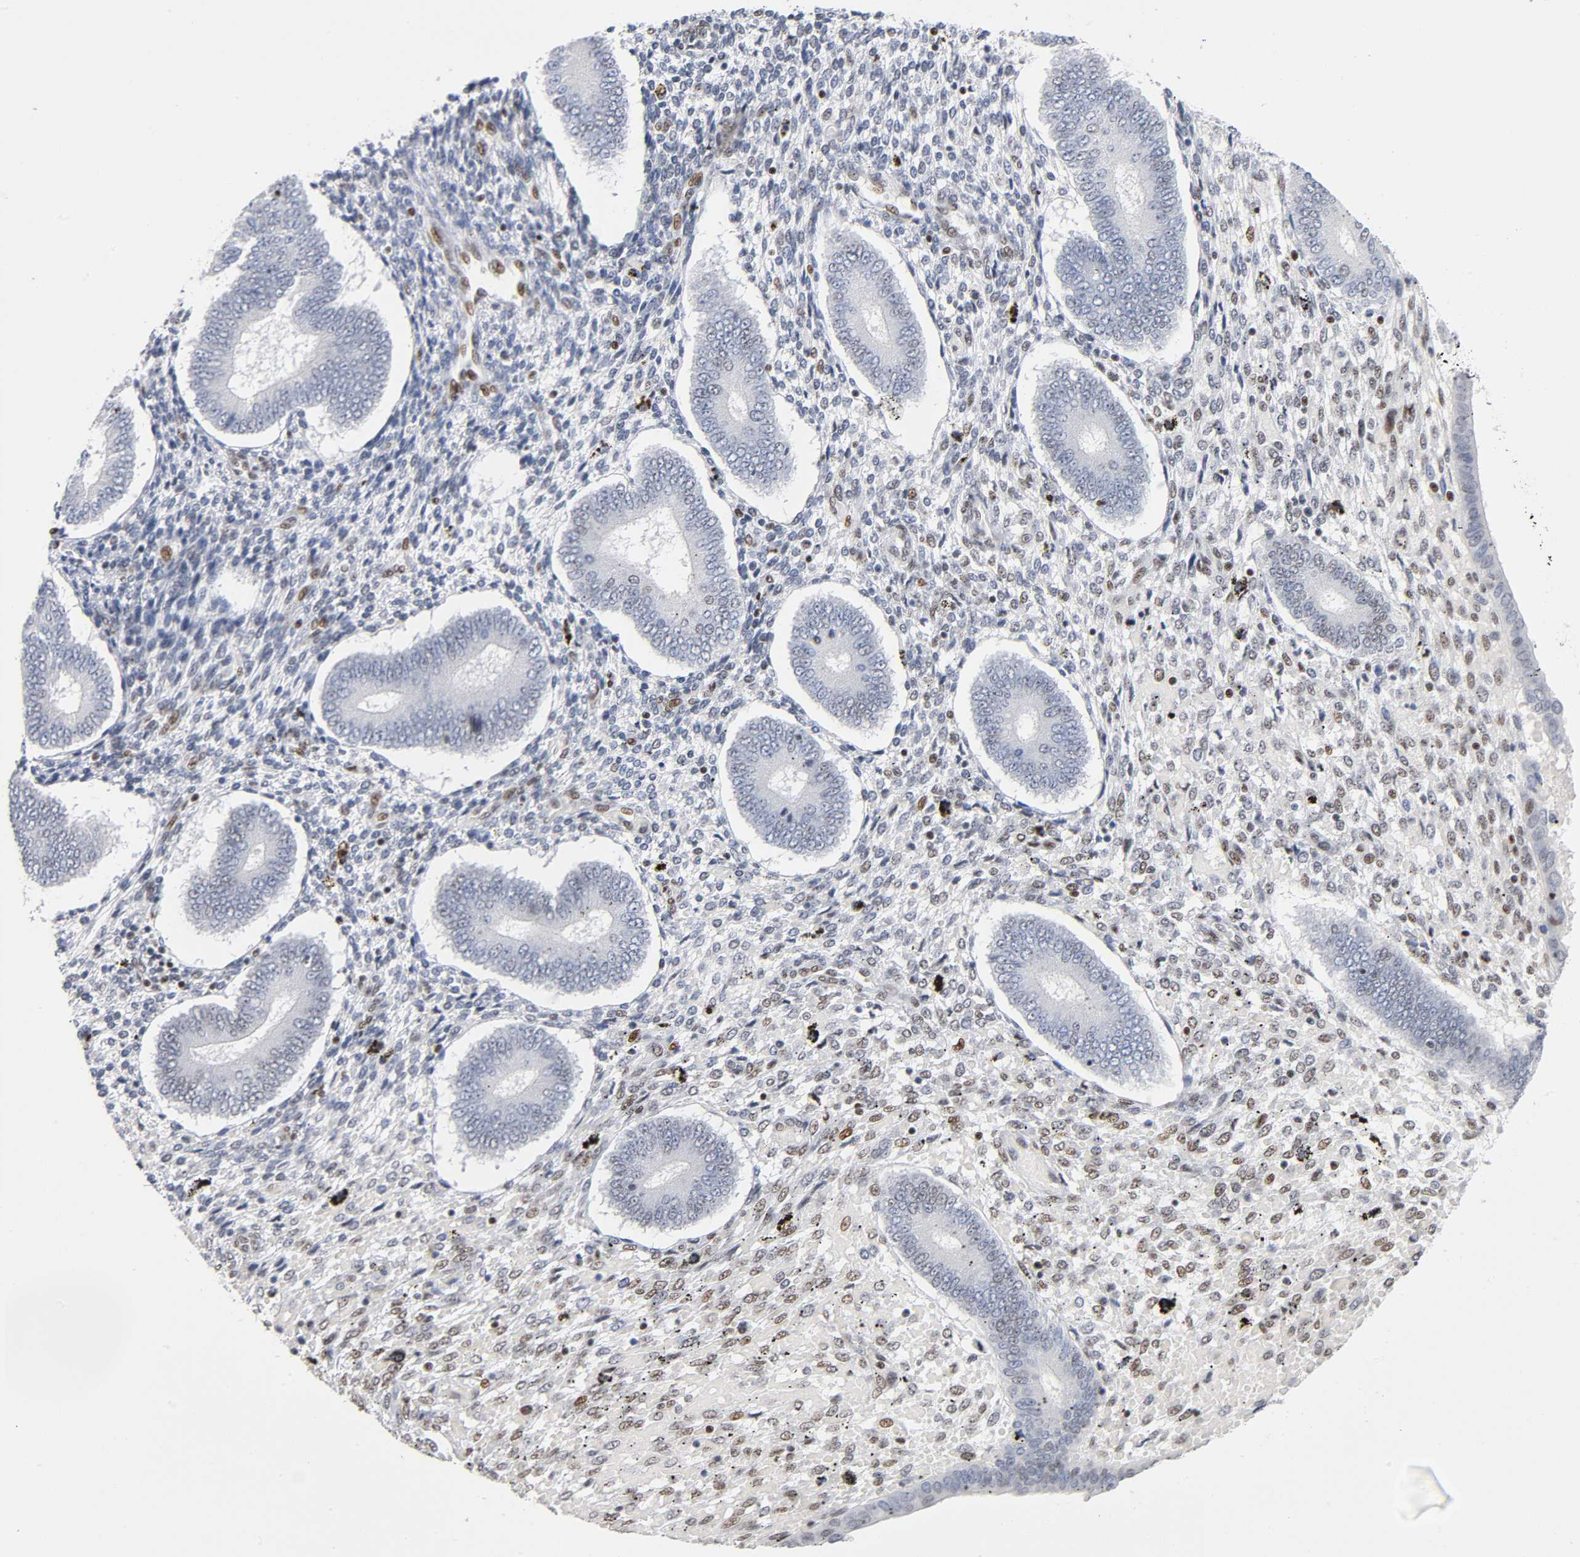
{"staining": {"intensity": "strong", "quantity": ">75%", "location": "nuclear"}, "tissue": "endometrium", "cell_type": "Cells in endometrial stroma", "image_type": "normal", "snomed": [{"axis": "morphology", "description": "Normal tissue, NOS"}, {"axis": "topography", "description": "Endometrium"}], "caption": "The photomicrograph shows staining of unremarkable endometrium, revealing strong nuclear protein expression (brown color) within cells in endometrial stroma.", "gene": "SP3", "patient": {"sex": "female", "age": 42}}